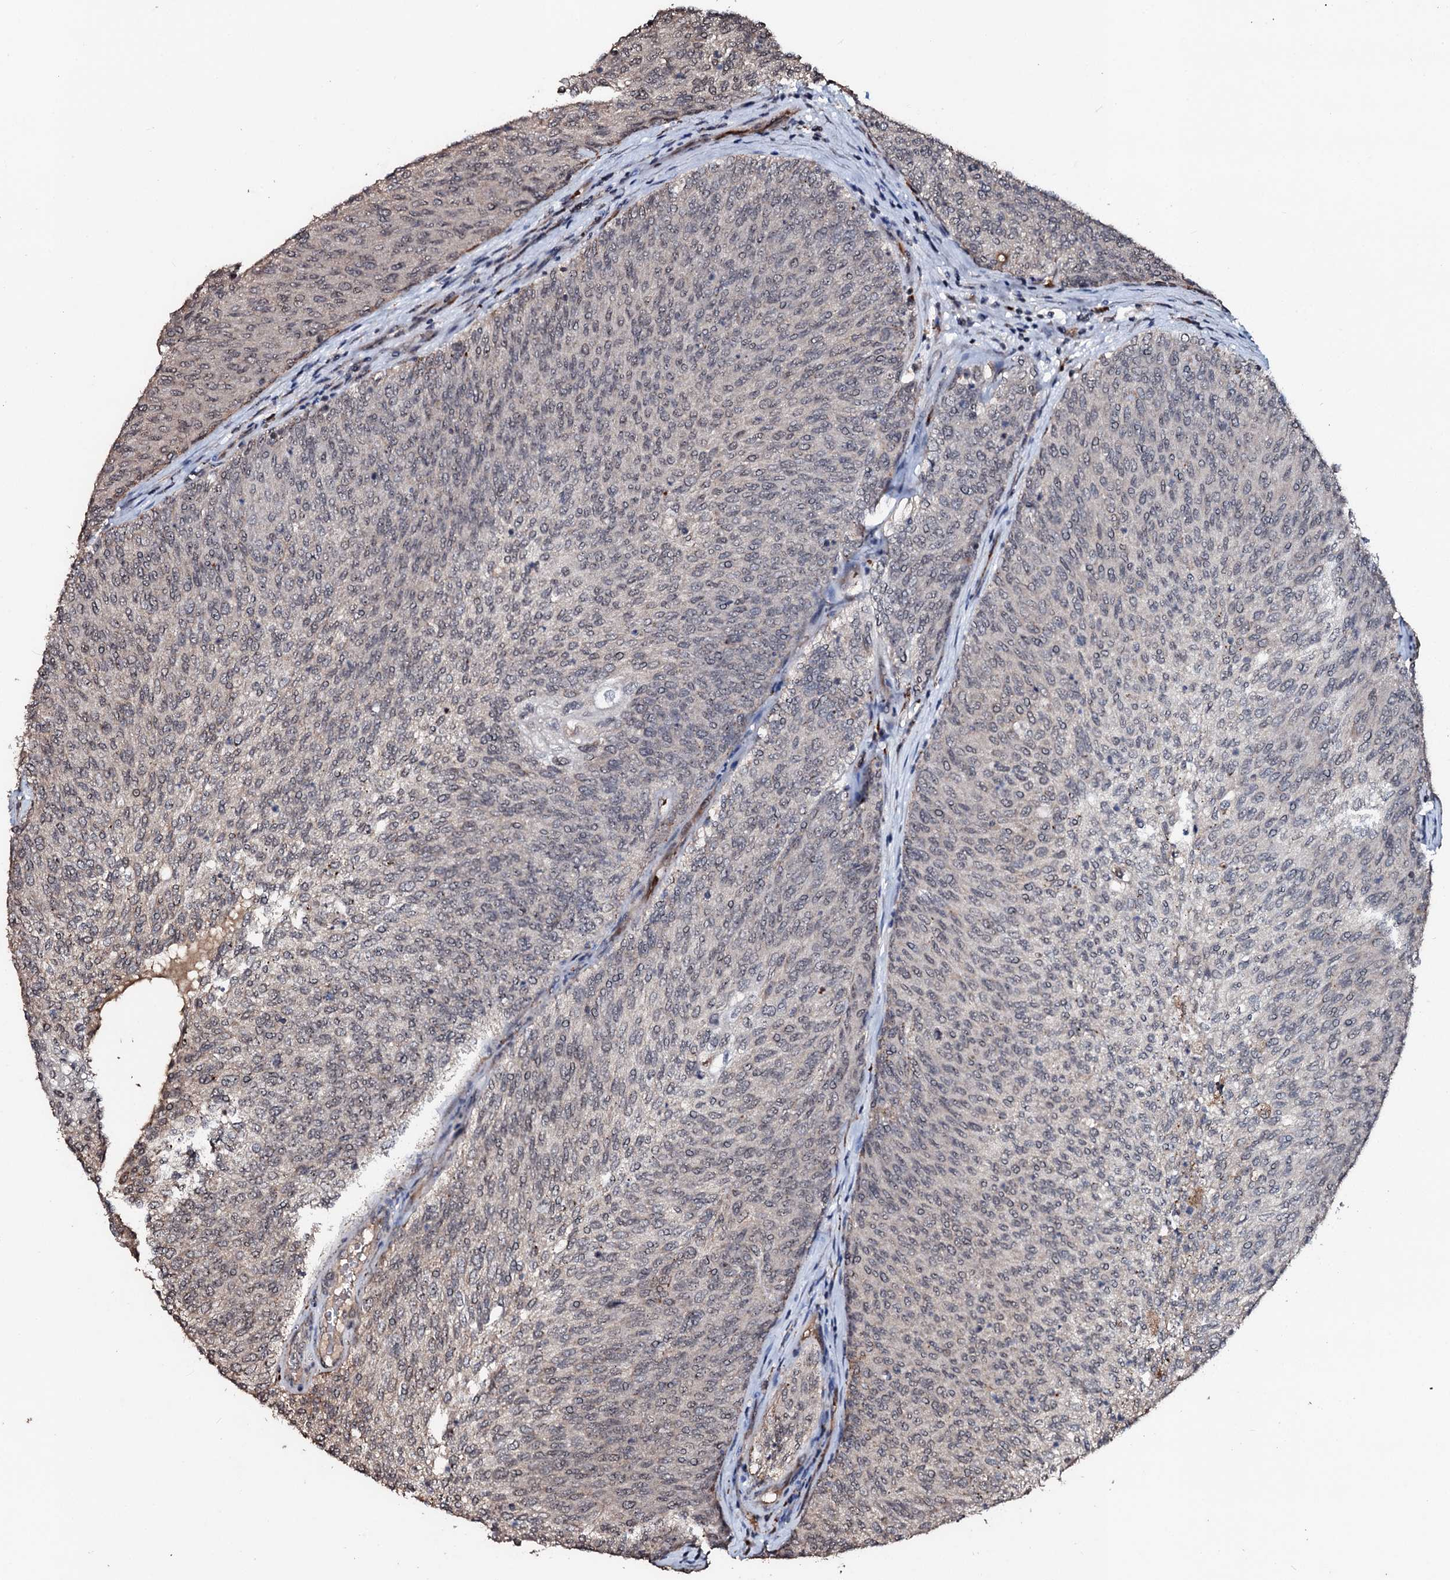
{"staining": {"intensity": "weak", "quantity": "25%-75%", "location": "nuclear"}, "tissue": "urothelial cancer", "cell_type": "Tumor cells", "image_type": "cancer", "snomed": [{"axis": "morphology", "description": "Urothelial carcinoma, Low grade"}, {"axis": "topography", "description": "Urinary bladder"}], "caption": "Immunohistochemistry (IHC) of urothelial carcinoma (low-grade) shows low levels of weak nuclear expression in about 25%-75% of tumor cells.", "gene": "SUPT7L", "patient": {"sex": "female", "age": 79}}